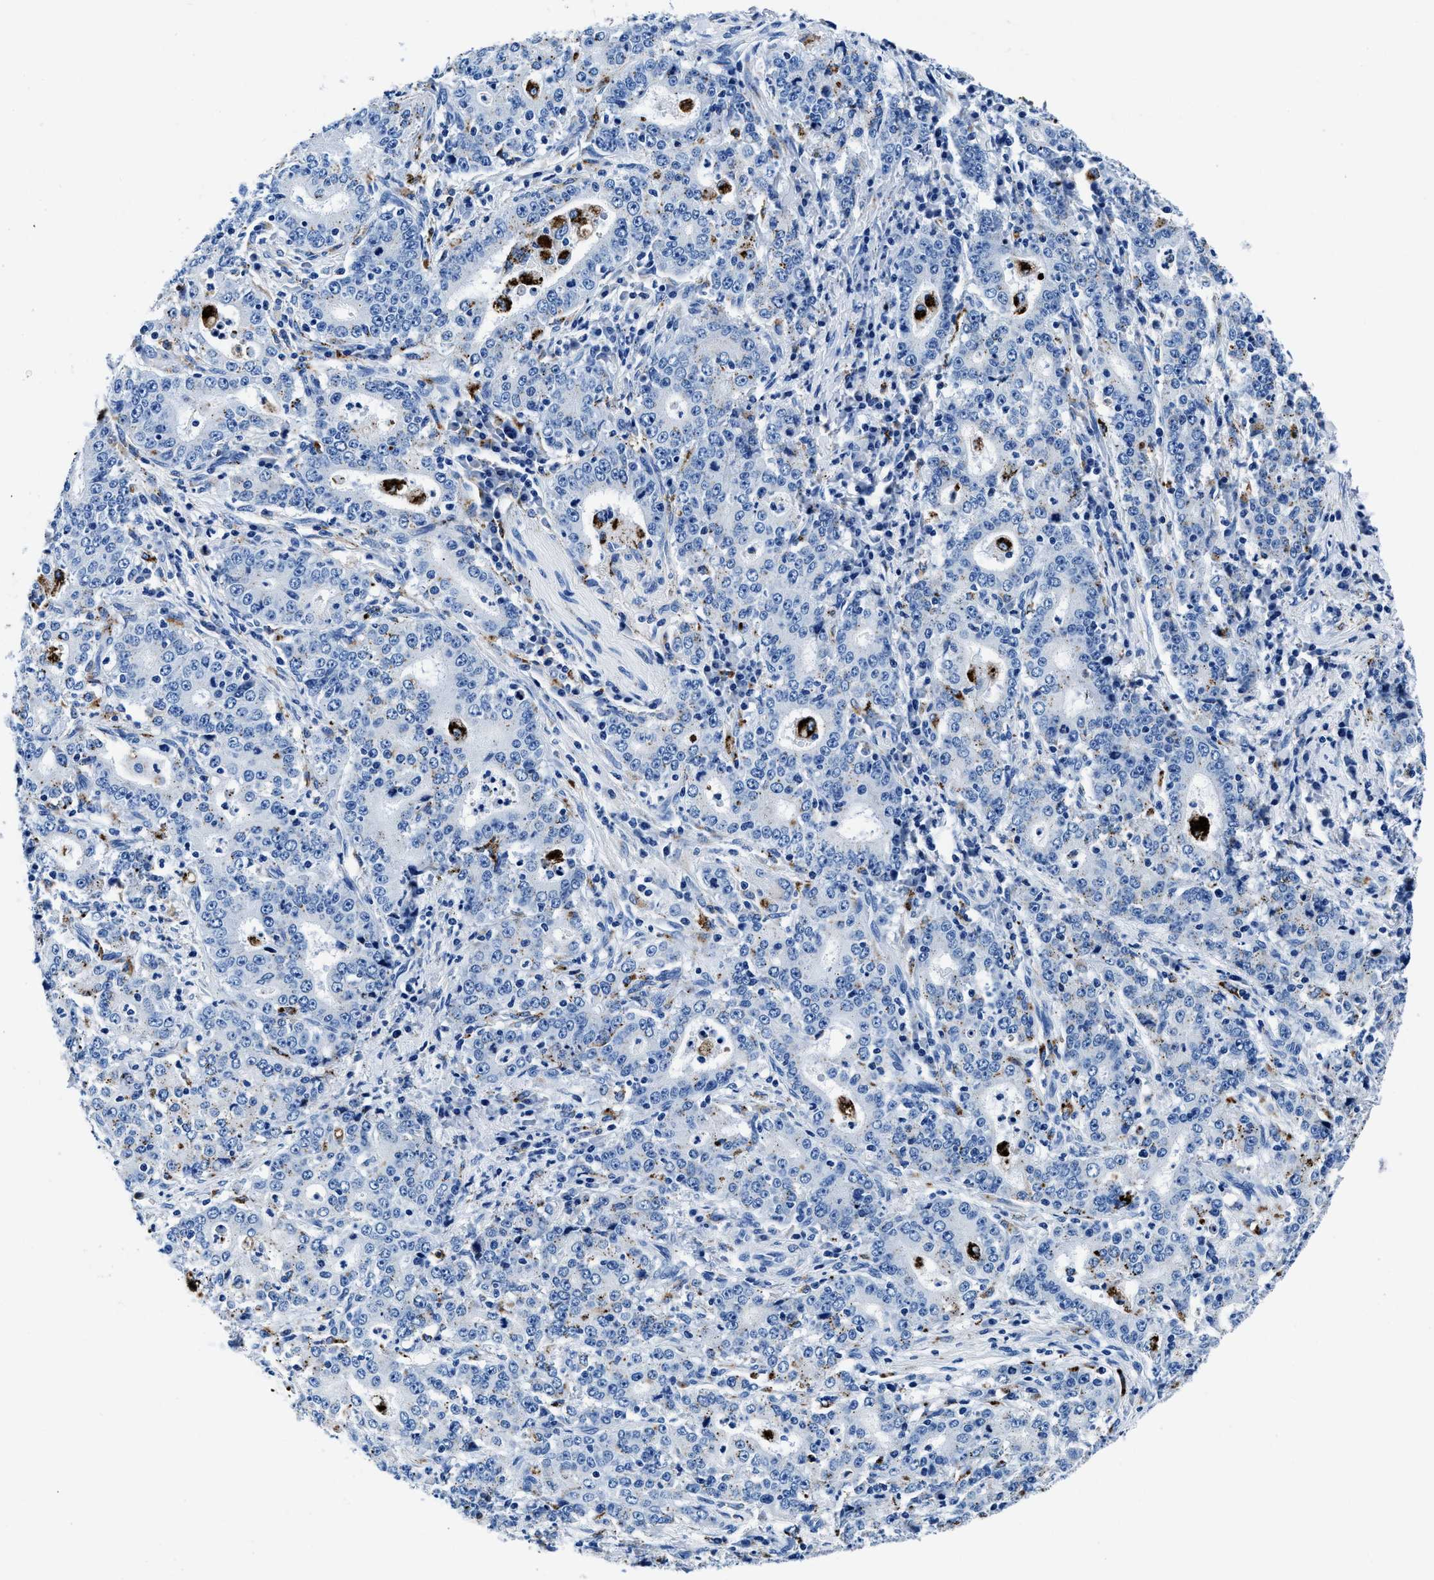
{"staining": {"intensity": "negative", "quantity": "none", "location": "none"}, "tissue": "stomach cancer", "cell_type": "Tumor cells", "image_type": "cancer", "snomed": [{"axis": "morphology", "description": "Normal tissue, NOS"}, {"axis": "morphology", "description": "Adenocarcinoma, NOS"}, {"axis": "topography", "description": "Stomach, upper"}, {"axis": "topography", "description": "Stomach"}], "caption": "DAB (3,3'-diaminobenzidine) immunohistochemical staining of stomach cancer shows no significant expression in tumor cells.", "gene": "OR14K1", "patient": {"sex": "male", "age": 59}}